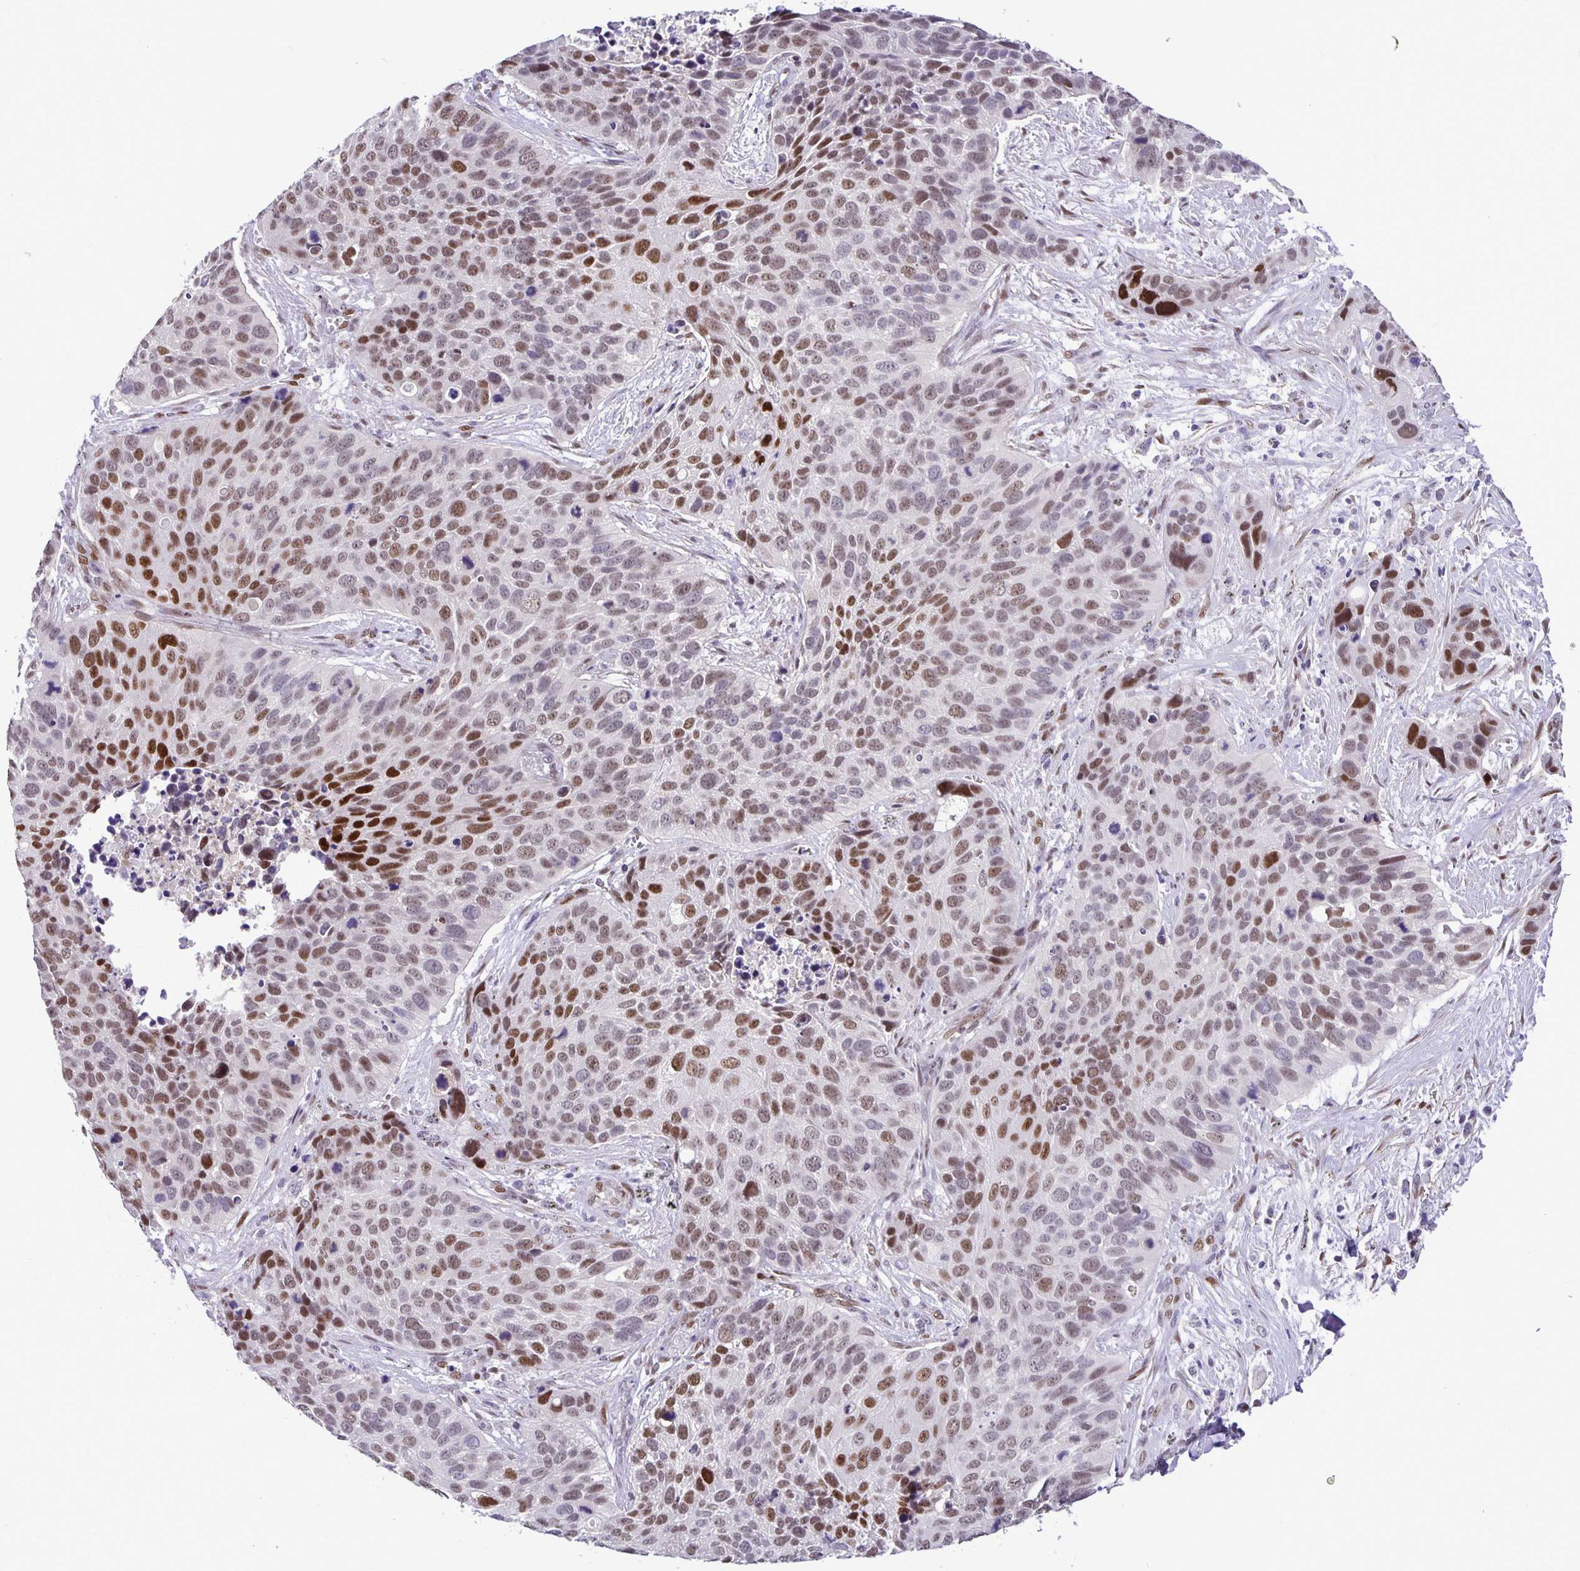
{"staining": {"intensity": "moderate", "quantity": "25%-75%", "location": "nuclear"}, "tissue": "lung cancer", "cell_type": "Tumor cells", "image_type": "cancer", "snomed": [{"axis": "morphology", "description": "Squamous cell carcinoma, NOS"}, {"axis": "topography", "description": "Lung"}], "caption": "Immunohistochemistry photomicrograph of human lung cancer stained for a protein (brown), which reveals medium levels of moderate nuclear positivity in about 25%-75% of tumor cells.", "gene": "FOSL2", "patient": {"sex": "male", "age": 62}}